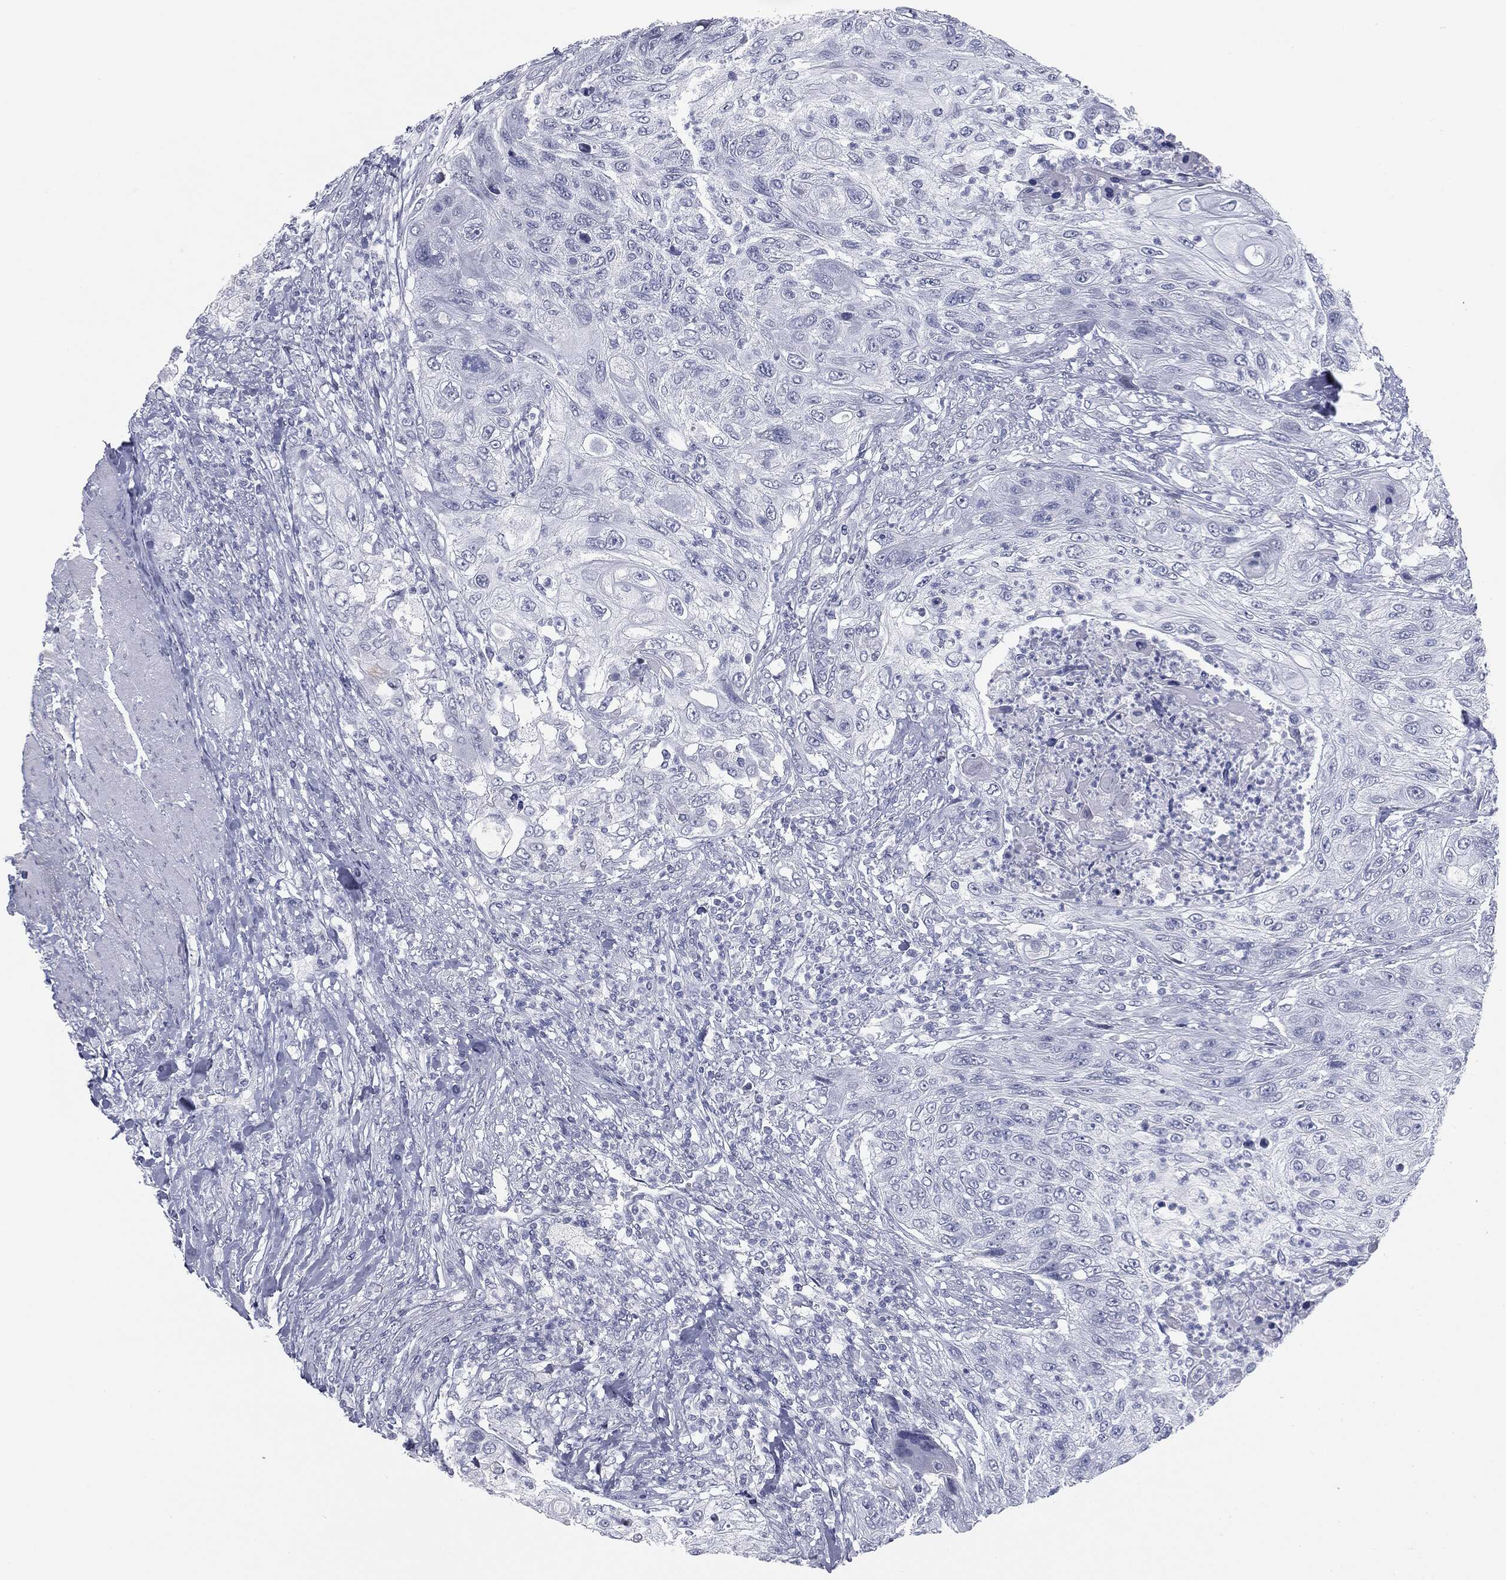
{"staining": {"intensity": "negative", "quantity": "none", "location": "none"}, "tissue": "urothelial cancer", "cell_type": "Tumor cells", "image_type": "cancer", "snomed": [{"axis": "morphology", "description": "Urothelial carcinoma, High grade"}, {"axis": "topography", "description": "Urinary bladder"}], "caption": "Immunohistochemistry (IHC) histopathology image of urothelial cancer stained for a protein (brown), which exhibits no positivity in tumor cells.", "gene": "TPO", "patient": {"sex": "female", "age": 60}}